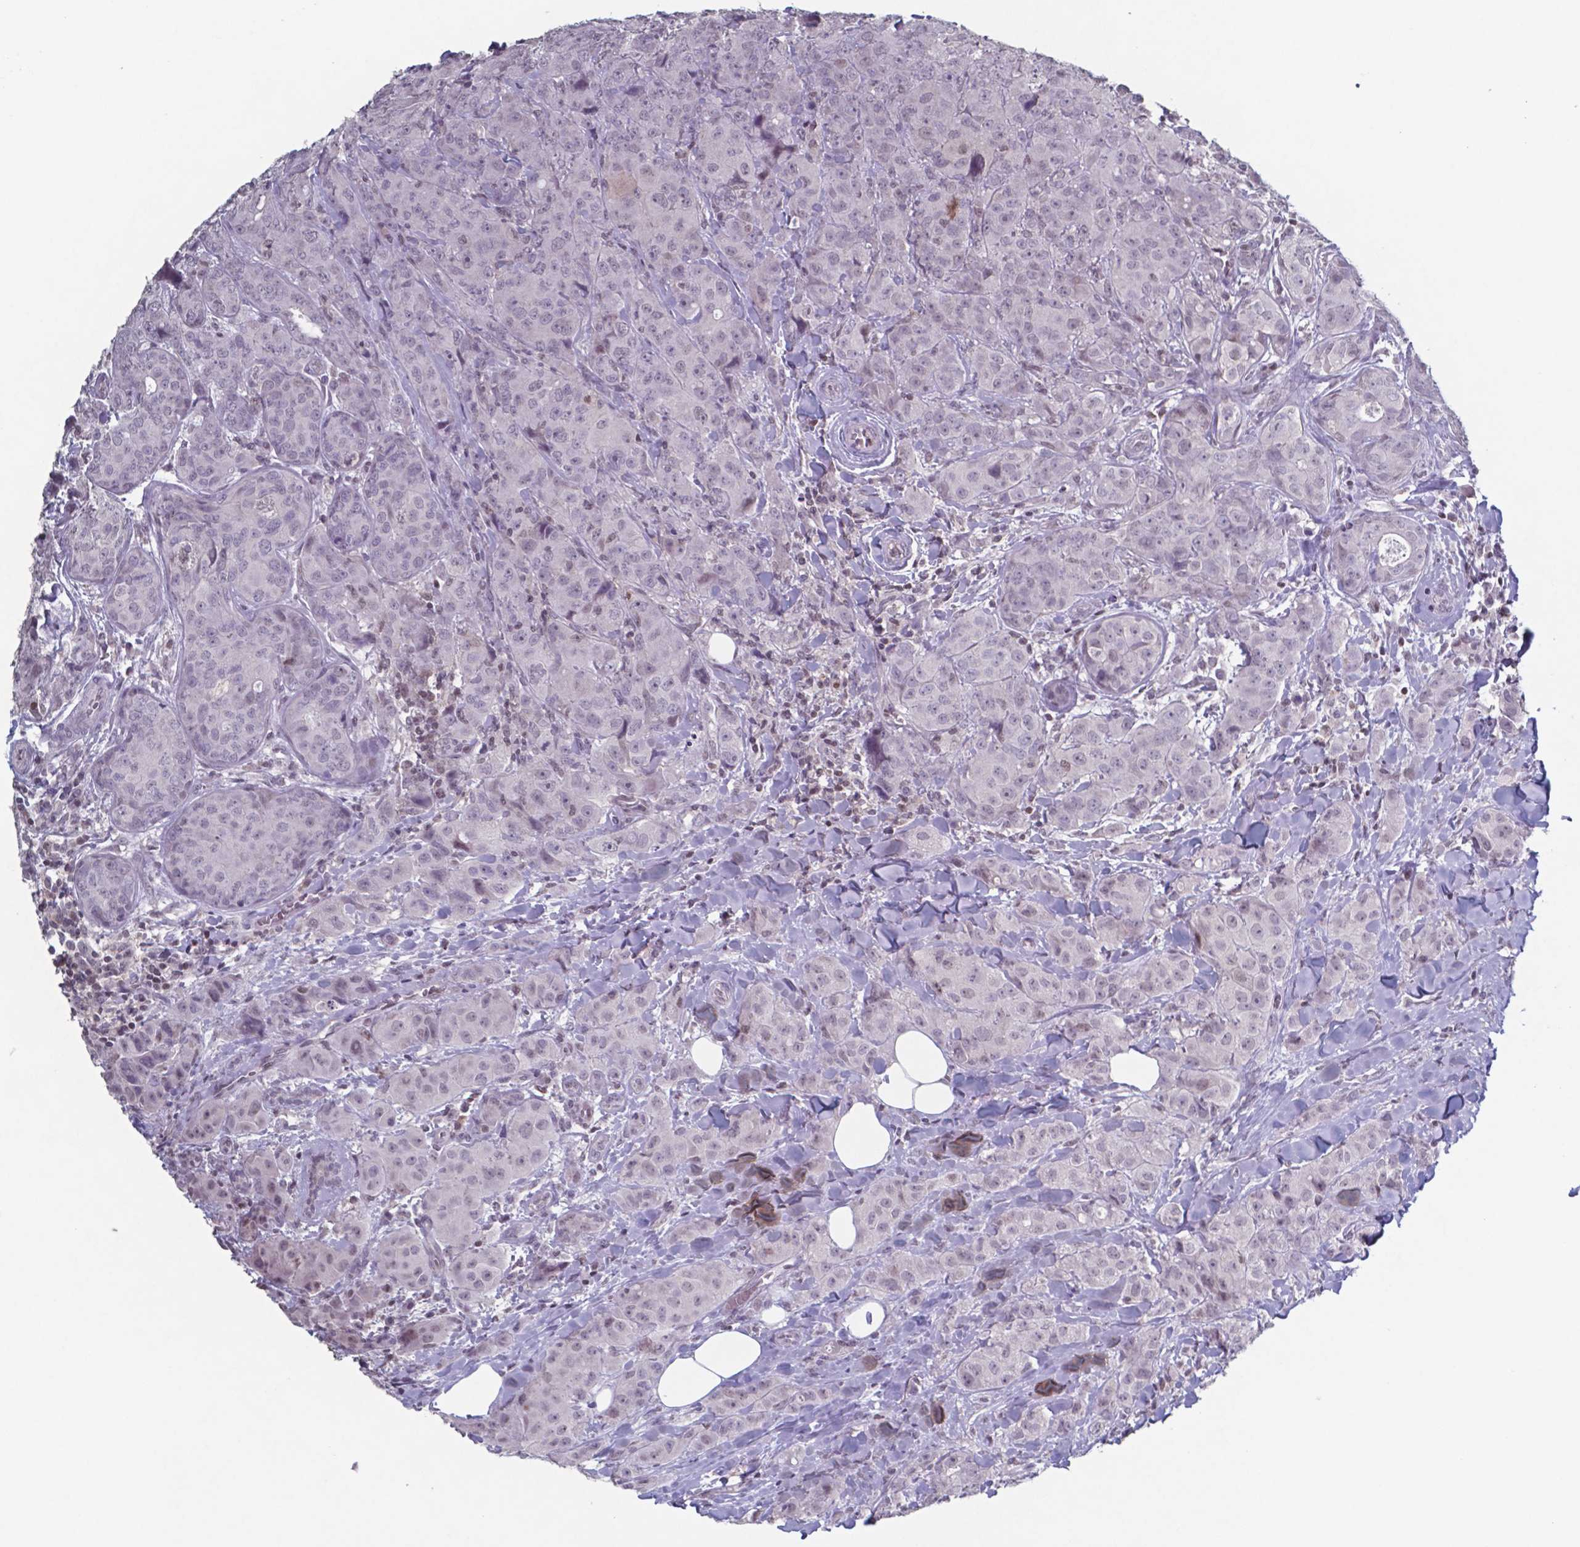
{"staining": {"intensity": "negative", "quantity": "none", "location": "none"}, "tissue": "breast cancer", "cell_type": "Tumor cells", "image_type": "cancer", "snomed": [{"axis": "morphology", "description": "Duct carcinoma"}, {"axis": "topography", "description": "Breast"}], "caption": "This is a histopathology image of IHC staining of invasive ductal carcinoma (breast), which shows no positivity in tumor cells.", "gene": "TDP2", "patient": {"sex": "female", "age": 43}}